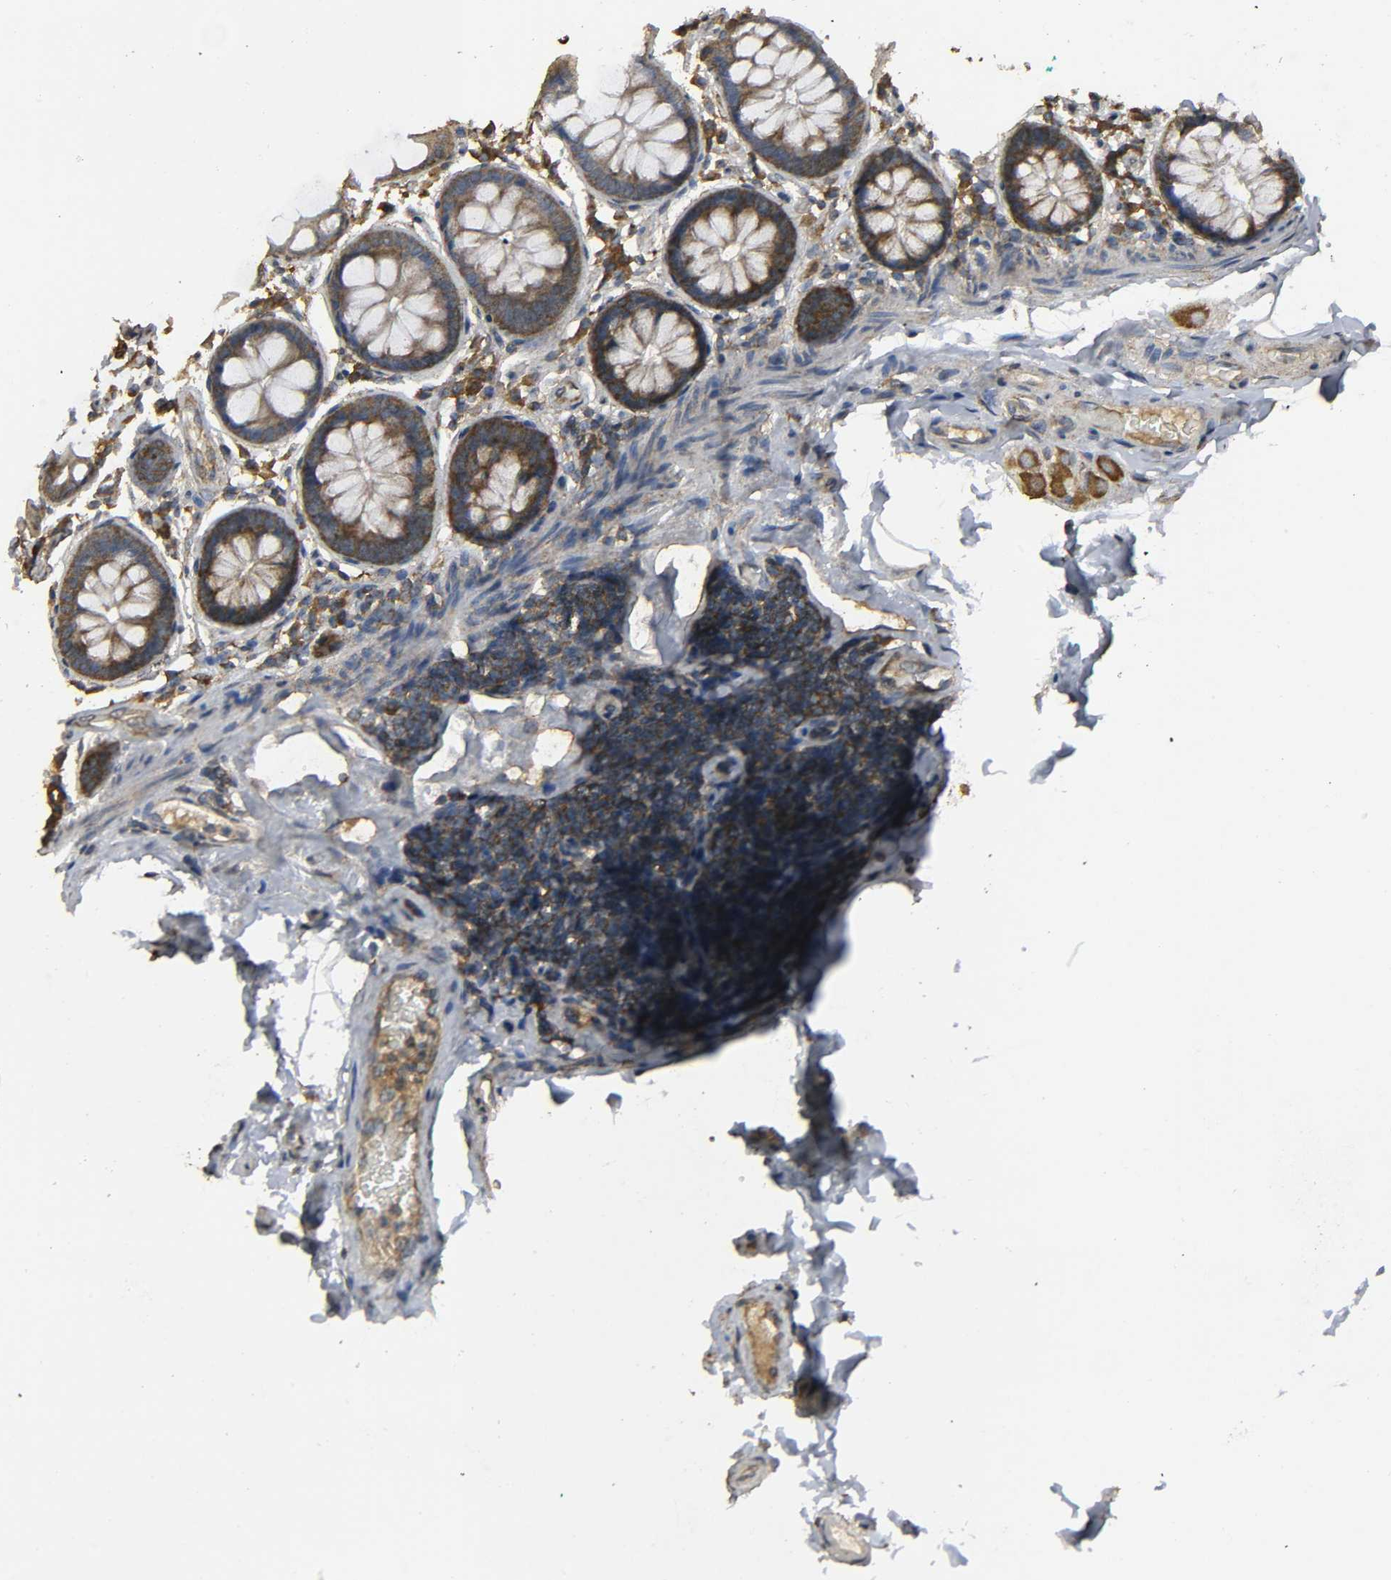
{"staining": {"intensity": "moderate", "quantity": ">75%", "location": "cytoplasmic/membranous"}, "tissue": "colon", "cell_type": "Endothelial cells", "image_type": "normal", "snomed": [{"axis": "morphology", "description": "Normal tissue, NOS"}, {"axis": "topography", "description": "Colon"}], "caption": "Colon stained with immunohistochemistry reveals moderate cytoplasmic/membranous staining in approximately >75% of endothelial cells.", "gene": "DDX6", "patient": {"sex": "female", "age": 61}}